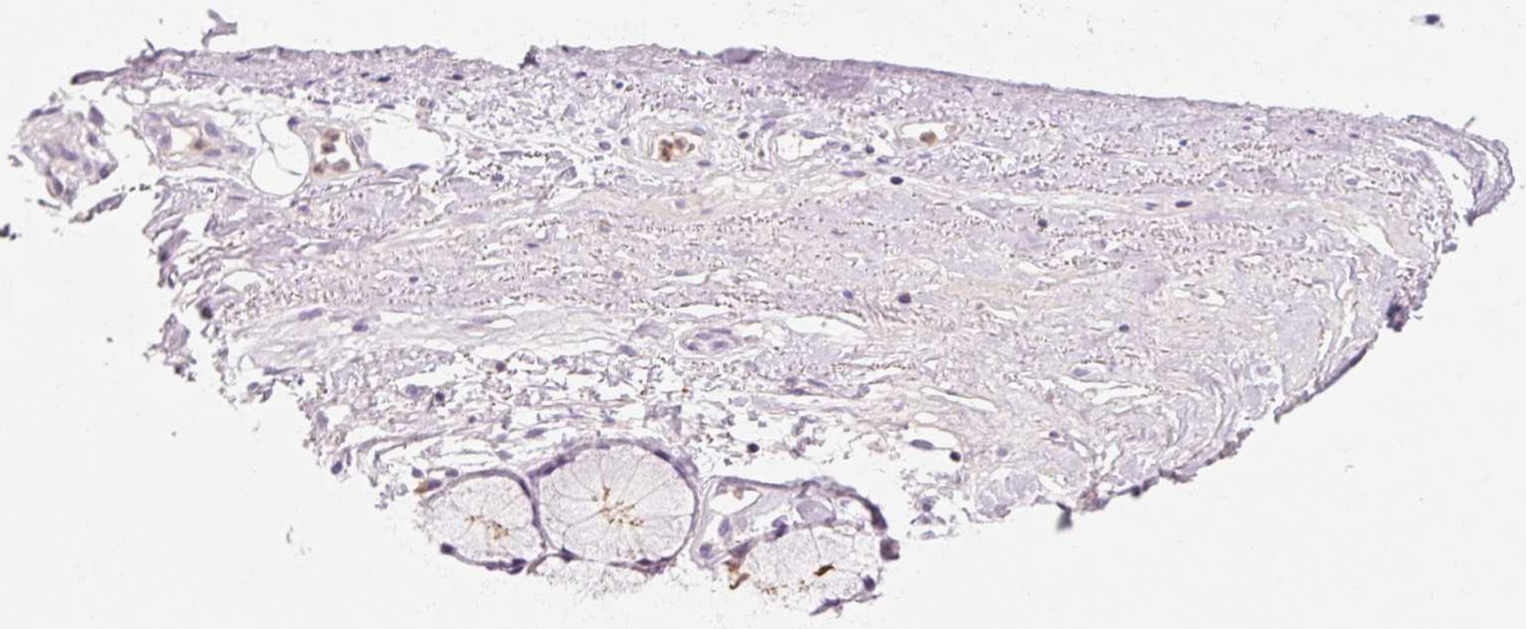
{"staining": {"intensity": "negative", "quantity": "none", "location": "none"}, "tissue": "adipose tissue", "cell_type": "Adipocytes", "image_type": "normal", "snomed": [{"axis": "morphology", "description": "Normal tissue, NOS"}, {"axis": "topography", "description": "Cartilage tissue"}, {"axis": "topography", "description": "Nasopharynx"}, {"axis": "topography", "description": "Thyroid gland"}], "caption": "A high-resolution histopathology image shows IHC staining of unremarkable adipose tissue, which reveals no significant staining in adipocytes. The staining is performed using DAB brown chromogen with nuclei counter-stained in using hematoxylin.", "gene": "OR8K1", "patient": {"sex": "male", "age": 63}}